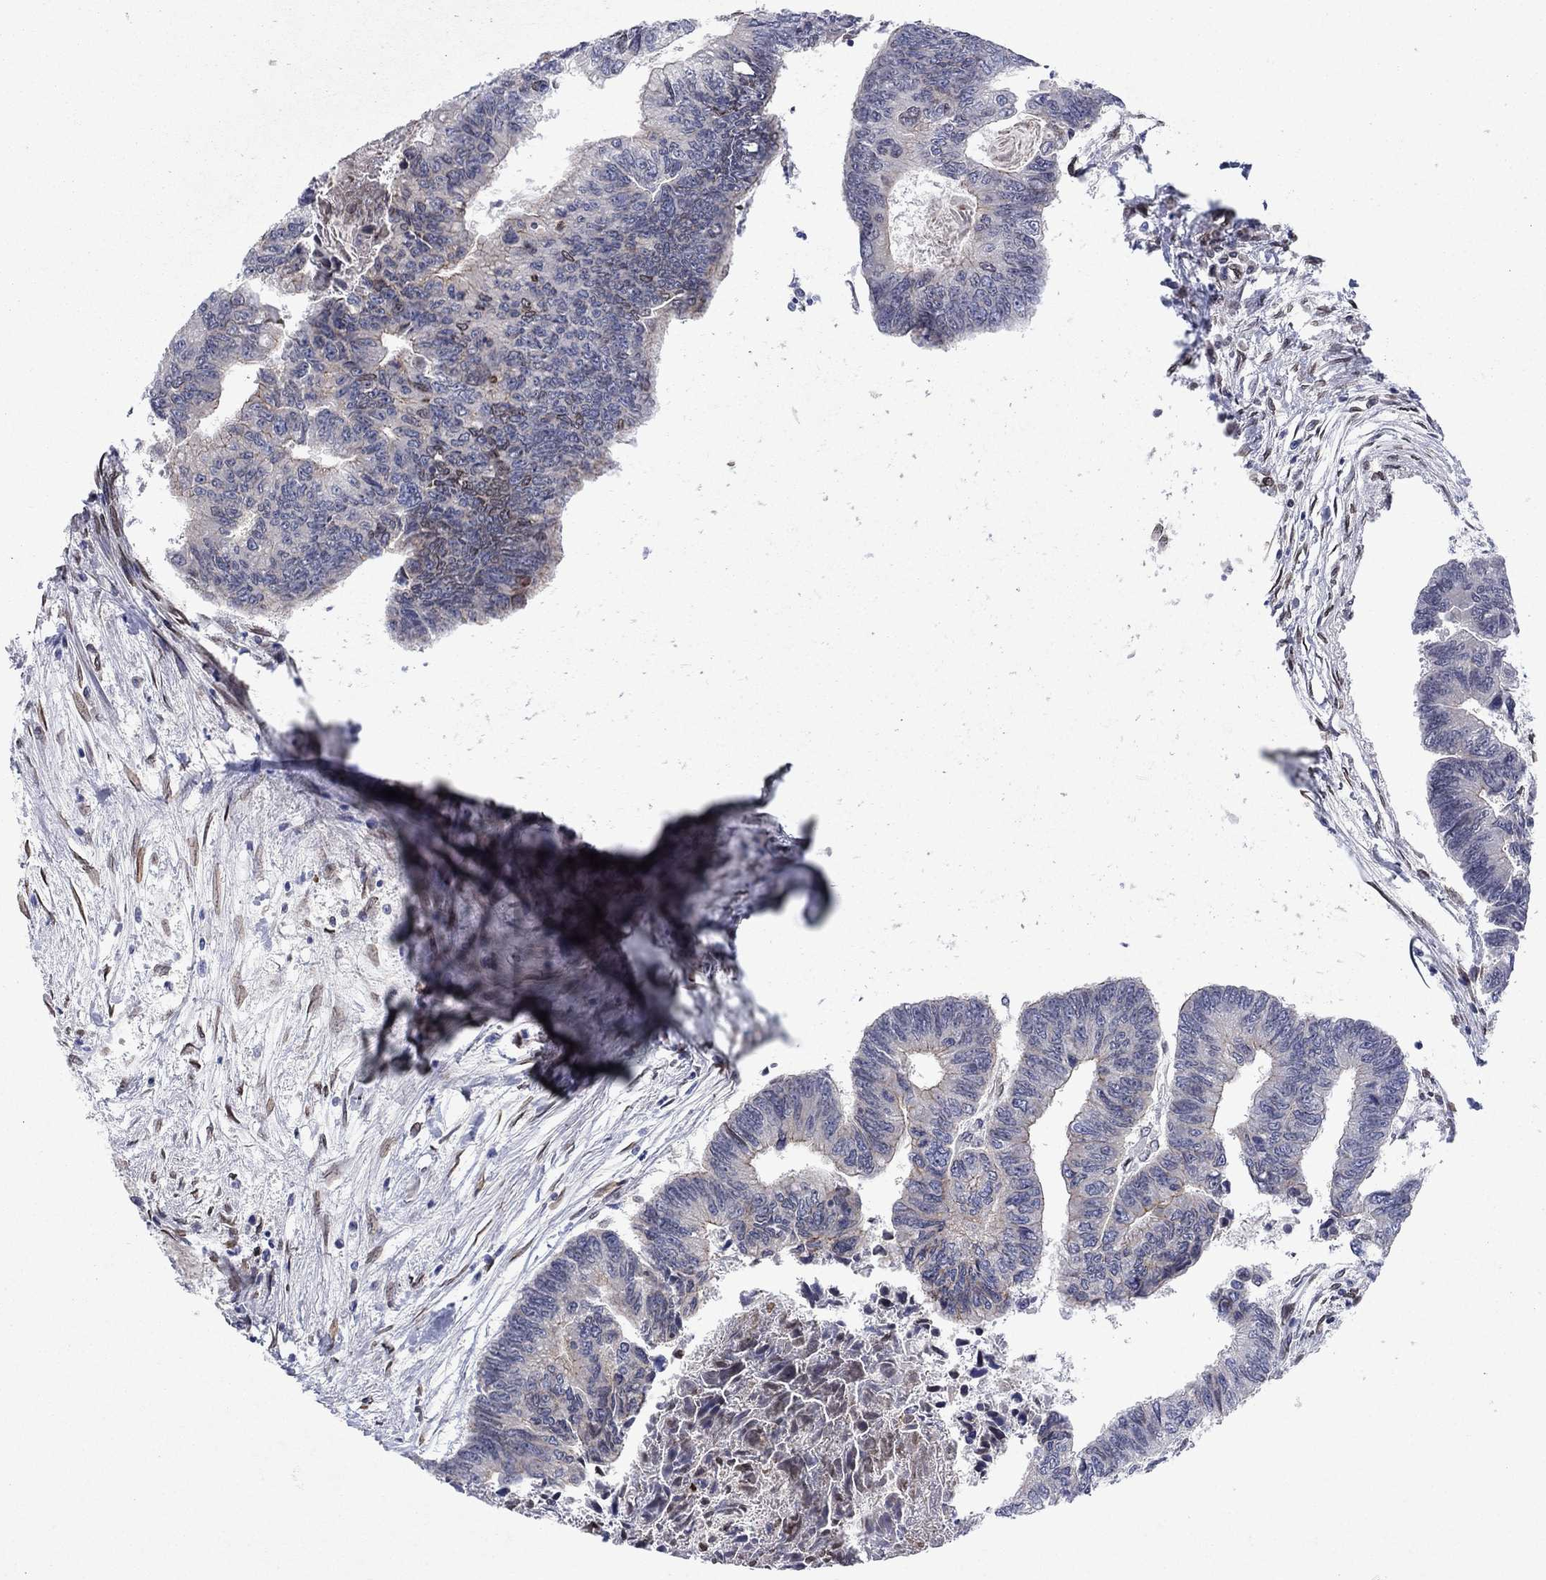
{"staining": {"intensity": "negative", "quantity": "none", "location": "none"}, "tissue": "colorectal cancer", "cell_type": "Tumor cells", "image_type": "cancer", "snomed": [{"axis": "morphology", "description": "Adenocarcinoma, NOS"}, {"axis": "topography", "description": "Colon"}], "caption": "Histopathology image shows no significant protein positivity in tumor cells of adenocarcinoma (colorectal).", "gene": "EMC9", "patient": {"sex": "female", "age": 65}}